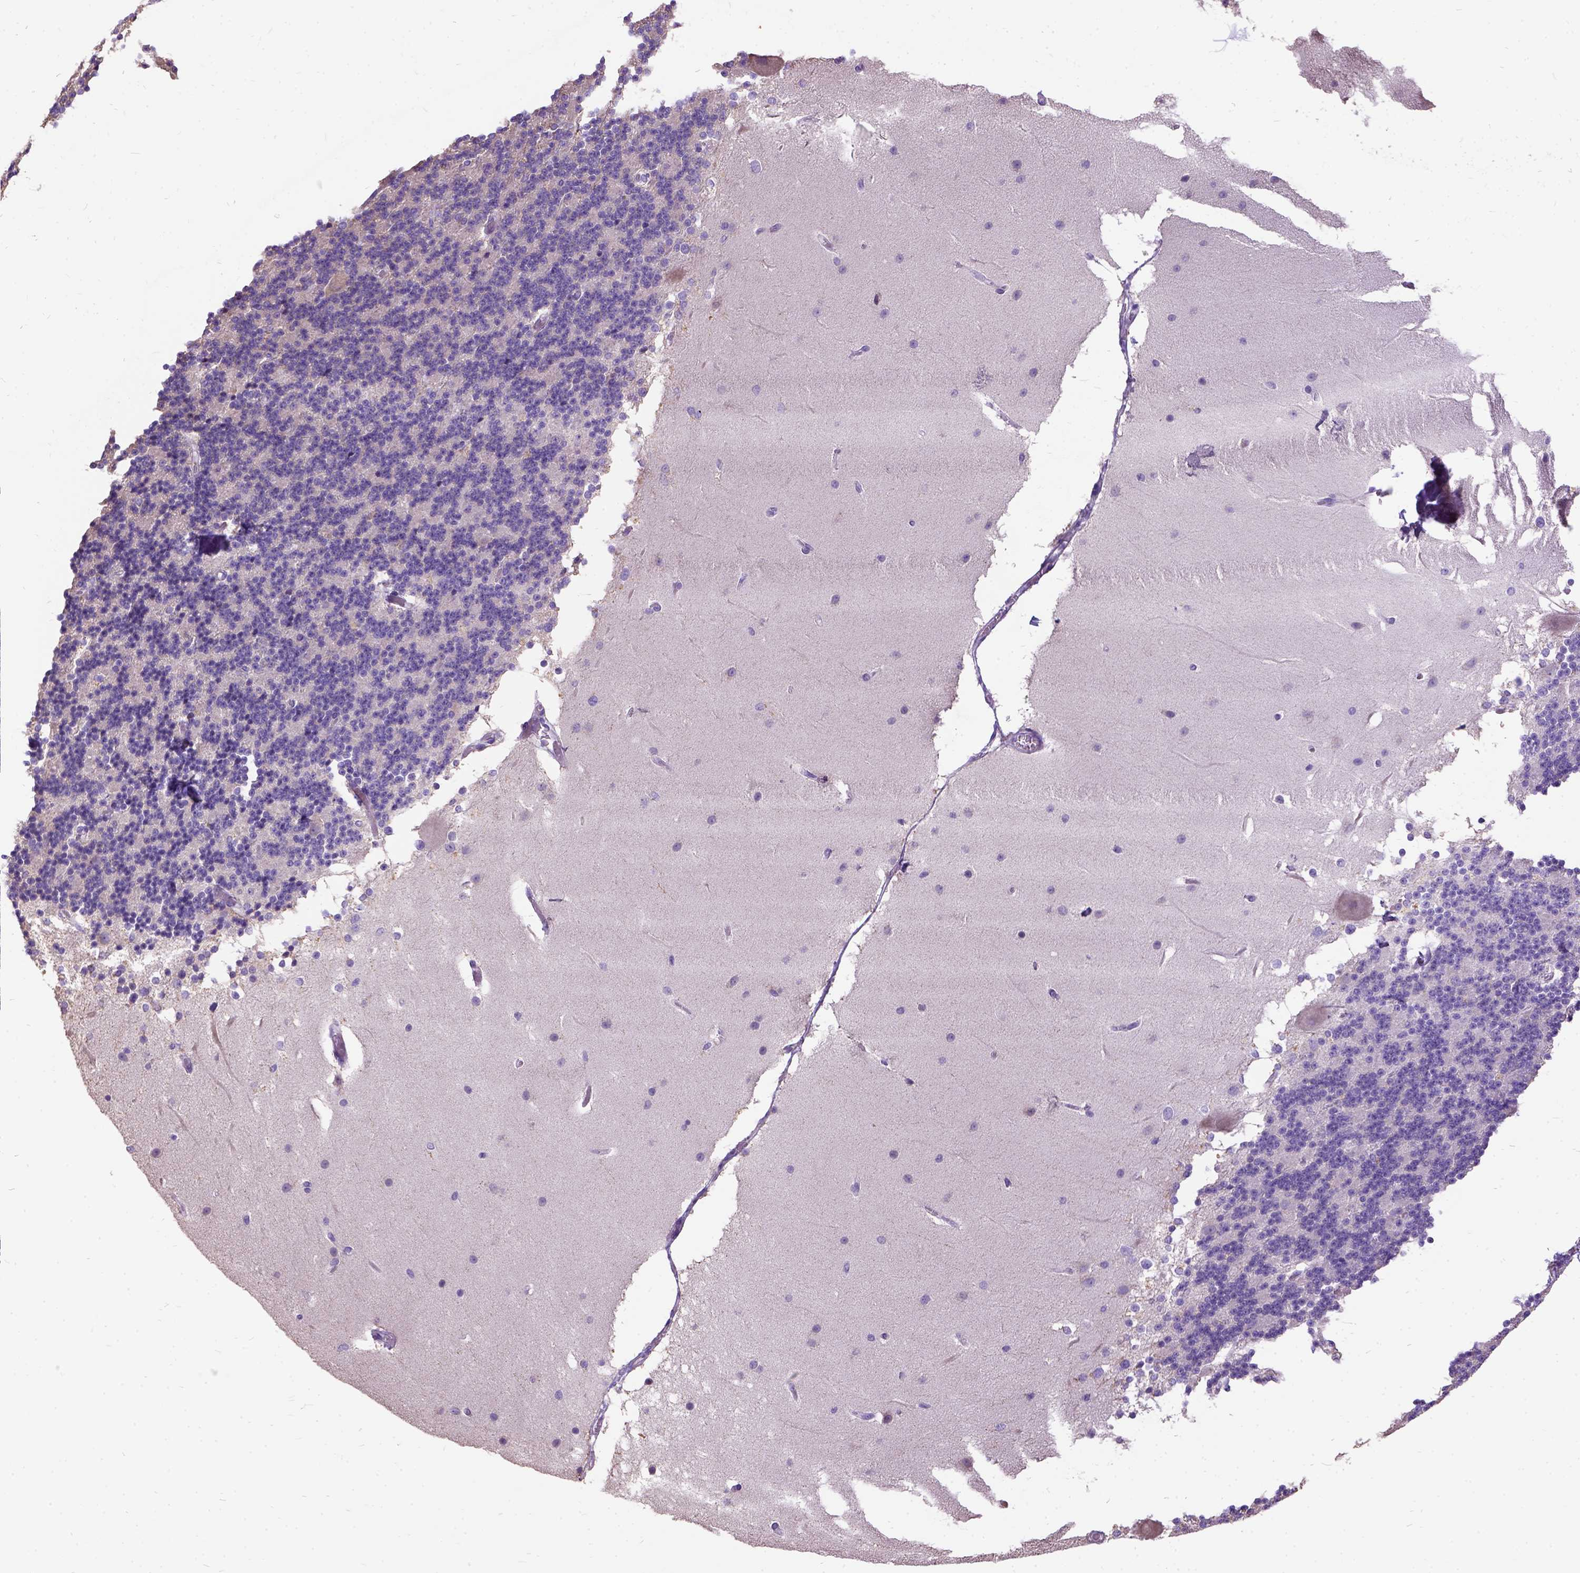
{"staining": {"intensity": "negative", "quantity": "none", "location": "none"}, "tissue": "cerebellum", "cell_type": "Cells in granular layer", "image_type": "normal", "snomed": [{"axis": "morphology", "description": "Normal tissue, NOS"}, {"axis": "topography", "description": "Cerebellum"}], "caption": "A micrograph of human cerebellum is negative for staining in cells in granular layer. (Stains: DAB (3,3'-diaminobenzidine) IHC with hematoxylin counter stain, Microscopy: brightfield microscopy at high magnification).", "gene": "CFAP54", "patient": {"sex": "female", "age": 19}}